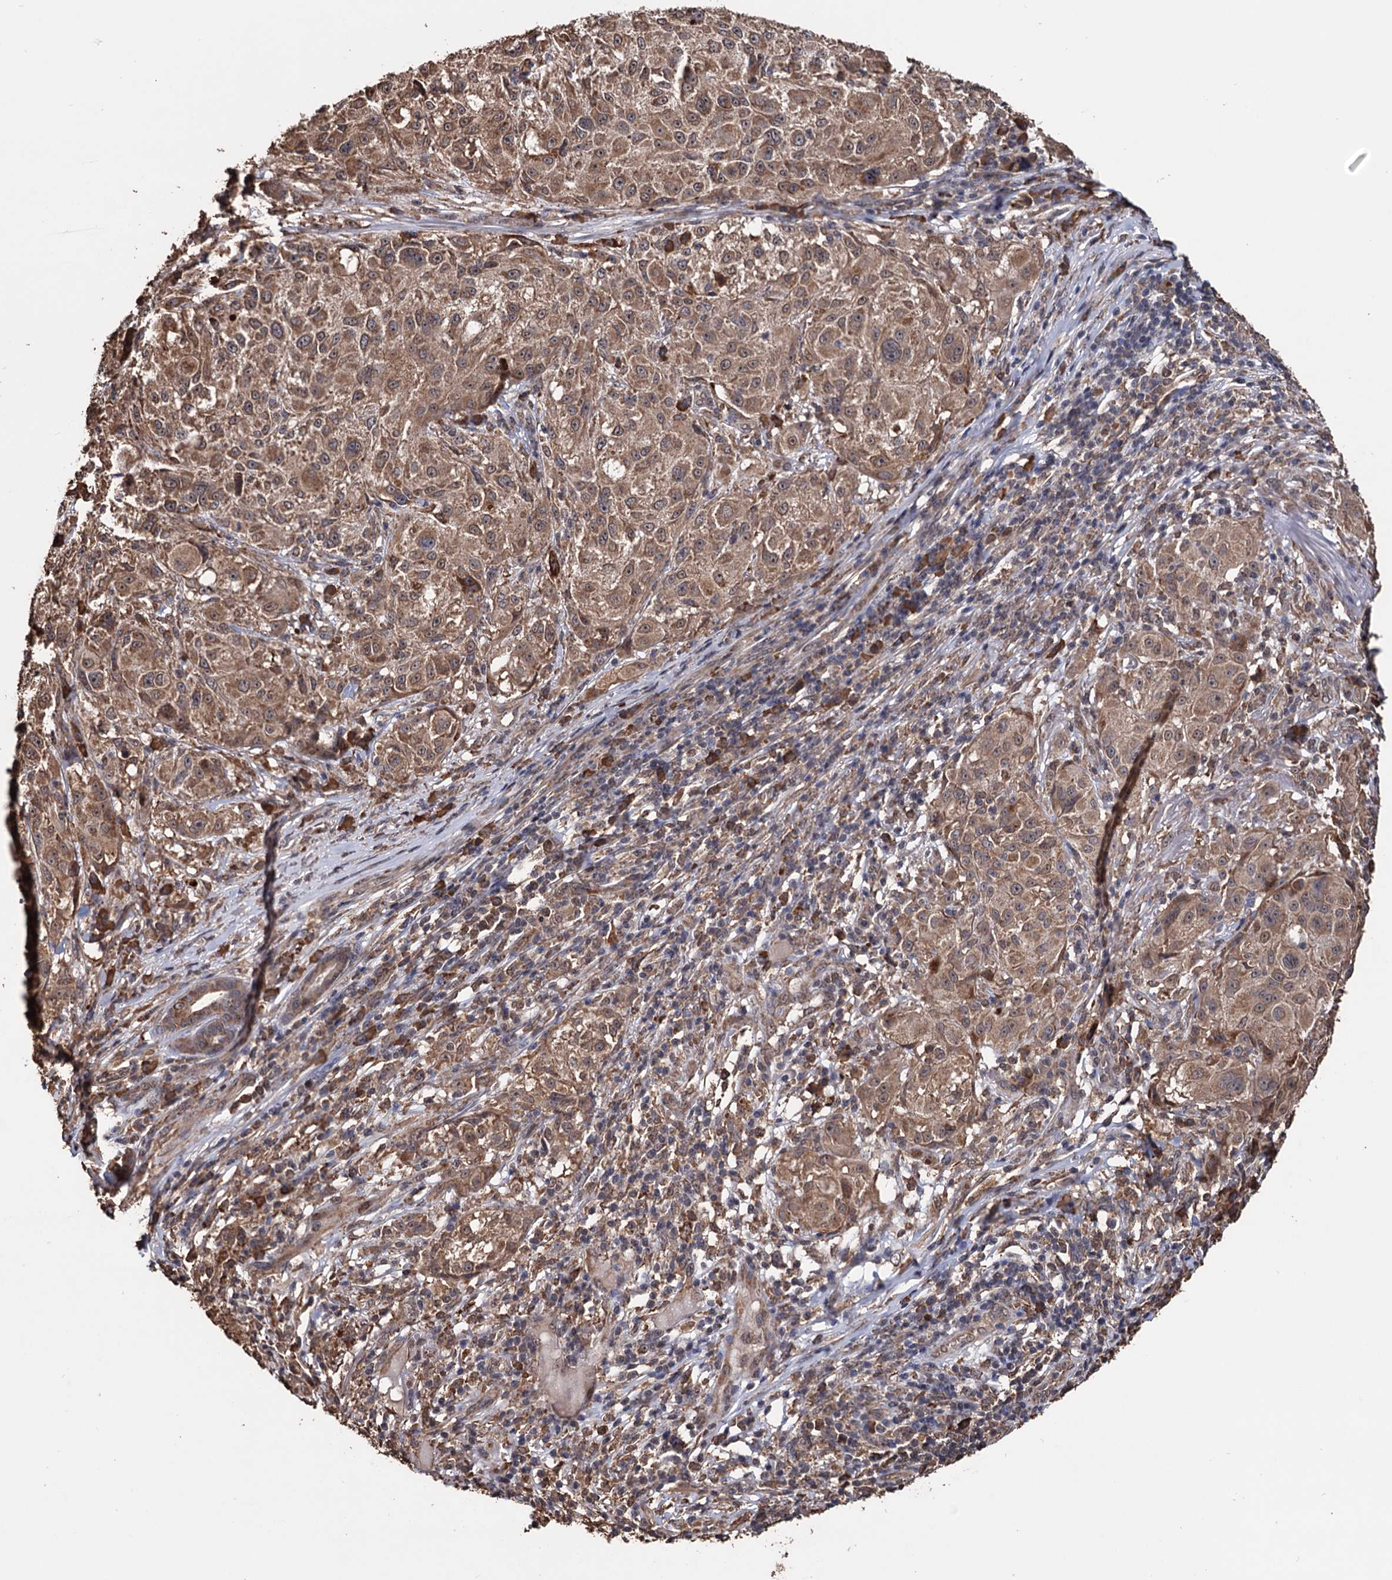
{"staining": {"intensity": "moderate", "quantity": ">75%", "location": "cytoplasmic/membranous"}, "tissue": "melanoma", "cell_type": "Tumor cells", "image_type": "cancer", "snomed": [{"axis": "morphology", "description": "Necrosis, NOS"}, {"axis": "morphology", "description": "Malignant melanoma, NOS"}, {"axis": "topography", "description": "Skin"}], "caption": "High-magnification brightfield microscopy of melanoma stained with DAB (3,3'-diaminobenzidine) (brown) and counterstained with hematoxylin (blue). tumor cells exhibit moderate cytoplasmic/membranous positivity is appreciated in about>75% of cells.", "gene": "TBC1D12", "patient": {"sex": "female", "age": 87}}